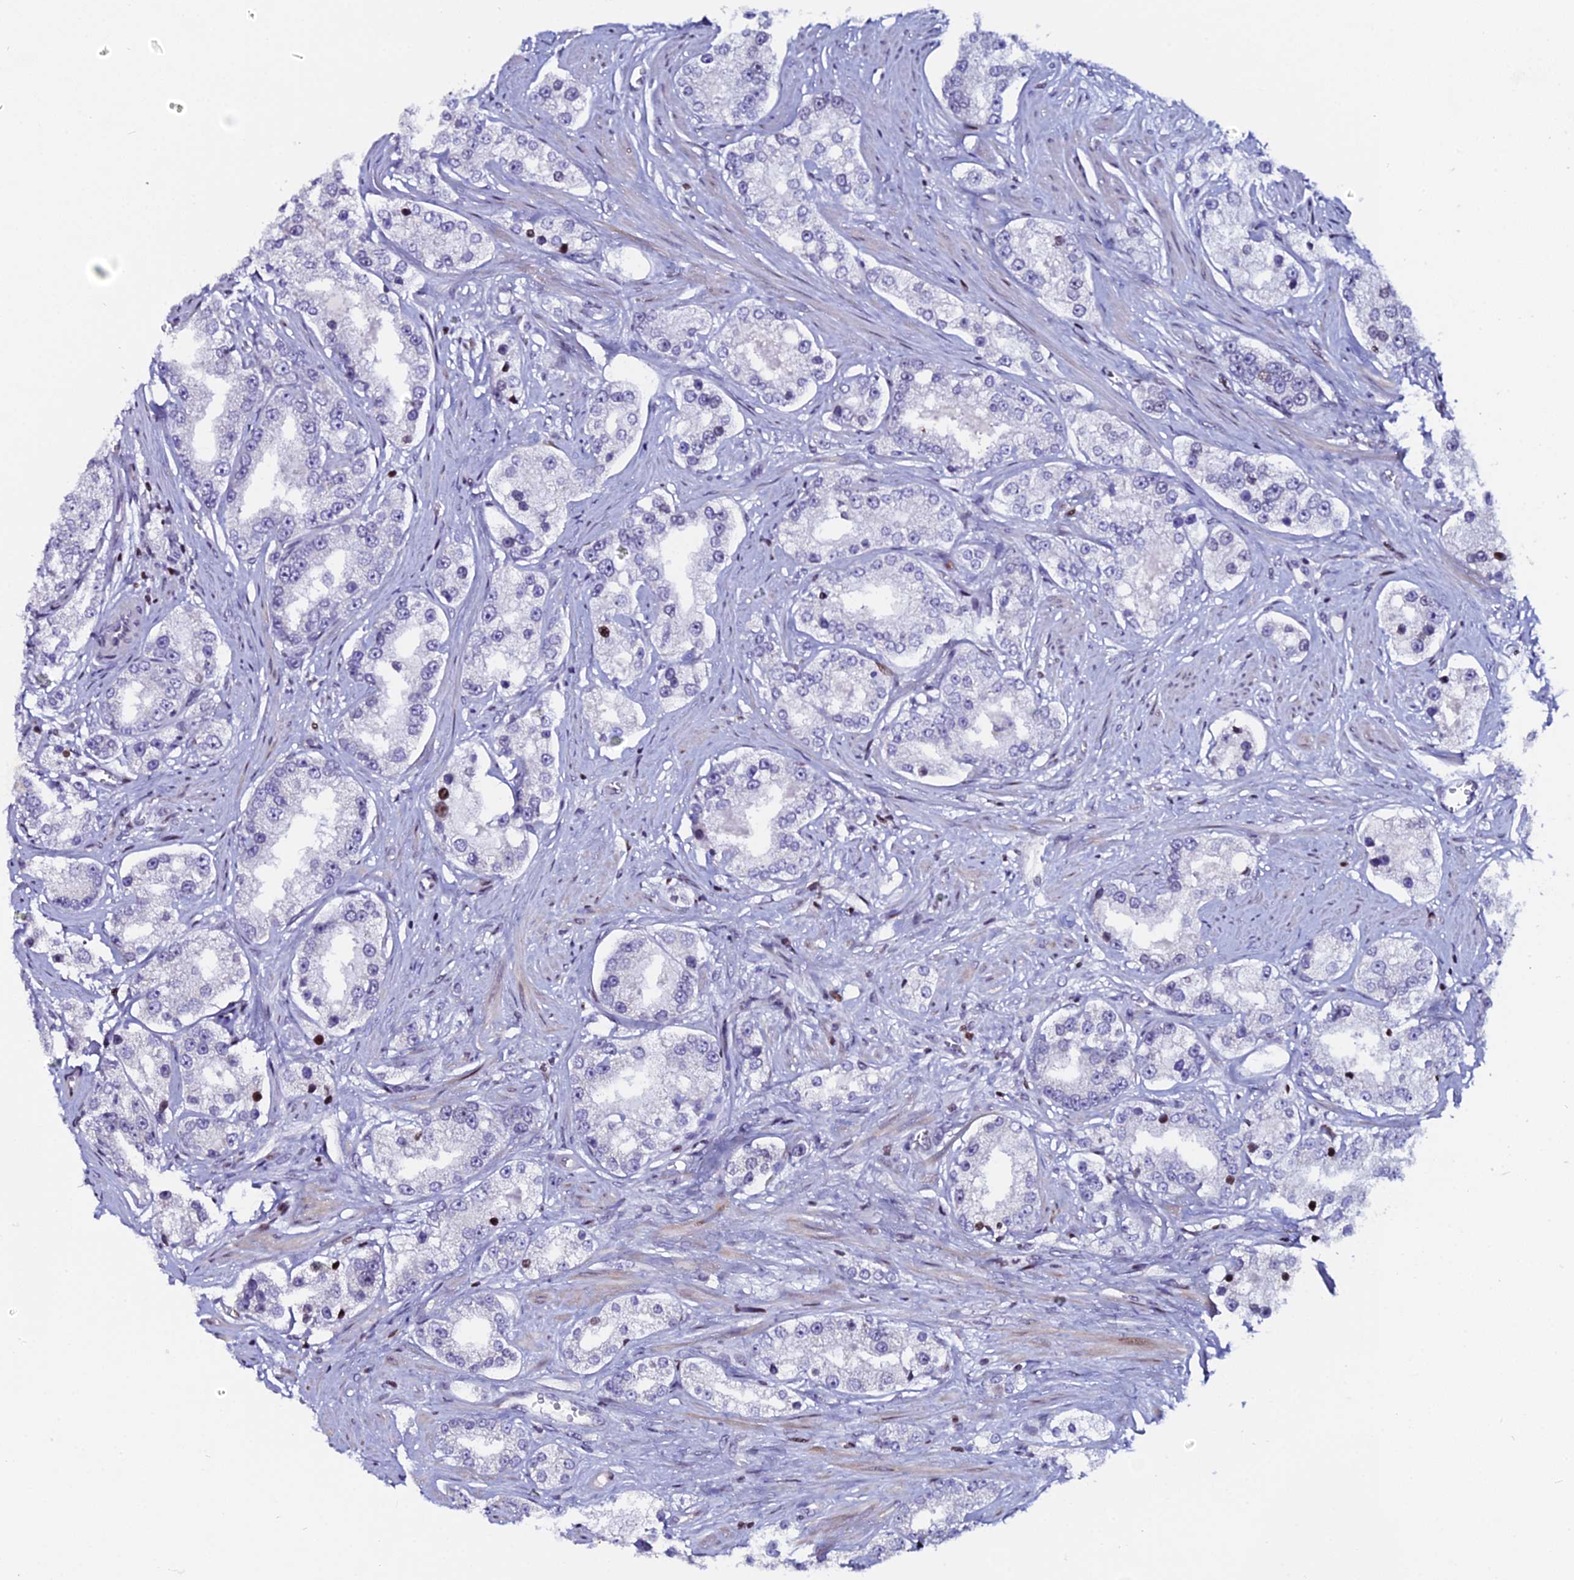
{"staining": {"intensity": "negative", "quantity": "none", "location": "none"}, "tissue": "prostate cancer", "cell_type": "Tumor cells", "image_type": "cancer", "snomed": [{"axis": "morphology", "description": "Normal tissue, NOS"}, {"axis": "morphology", "description": "Adenocarcinoma, High grade"}, {"axis": "topography", "description": "Prostate"}], "caption": "Tumor cells show no significant protein positivity in prostate adenocarcinoma (high-grade). (DAB immunohistochemistry visualized using brightfield microscopy, high magnification).", "gene": "MYNN", "patient": {"sex": "male", "age": 83}}